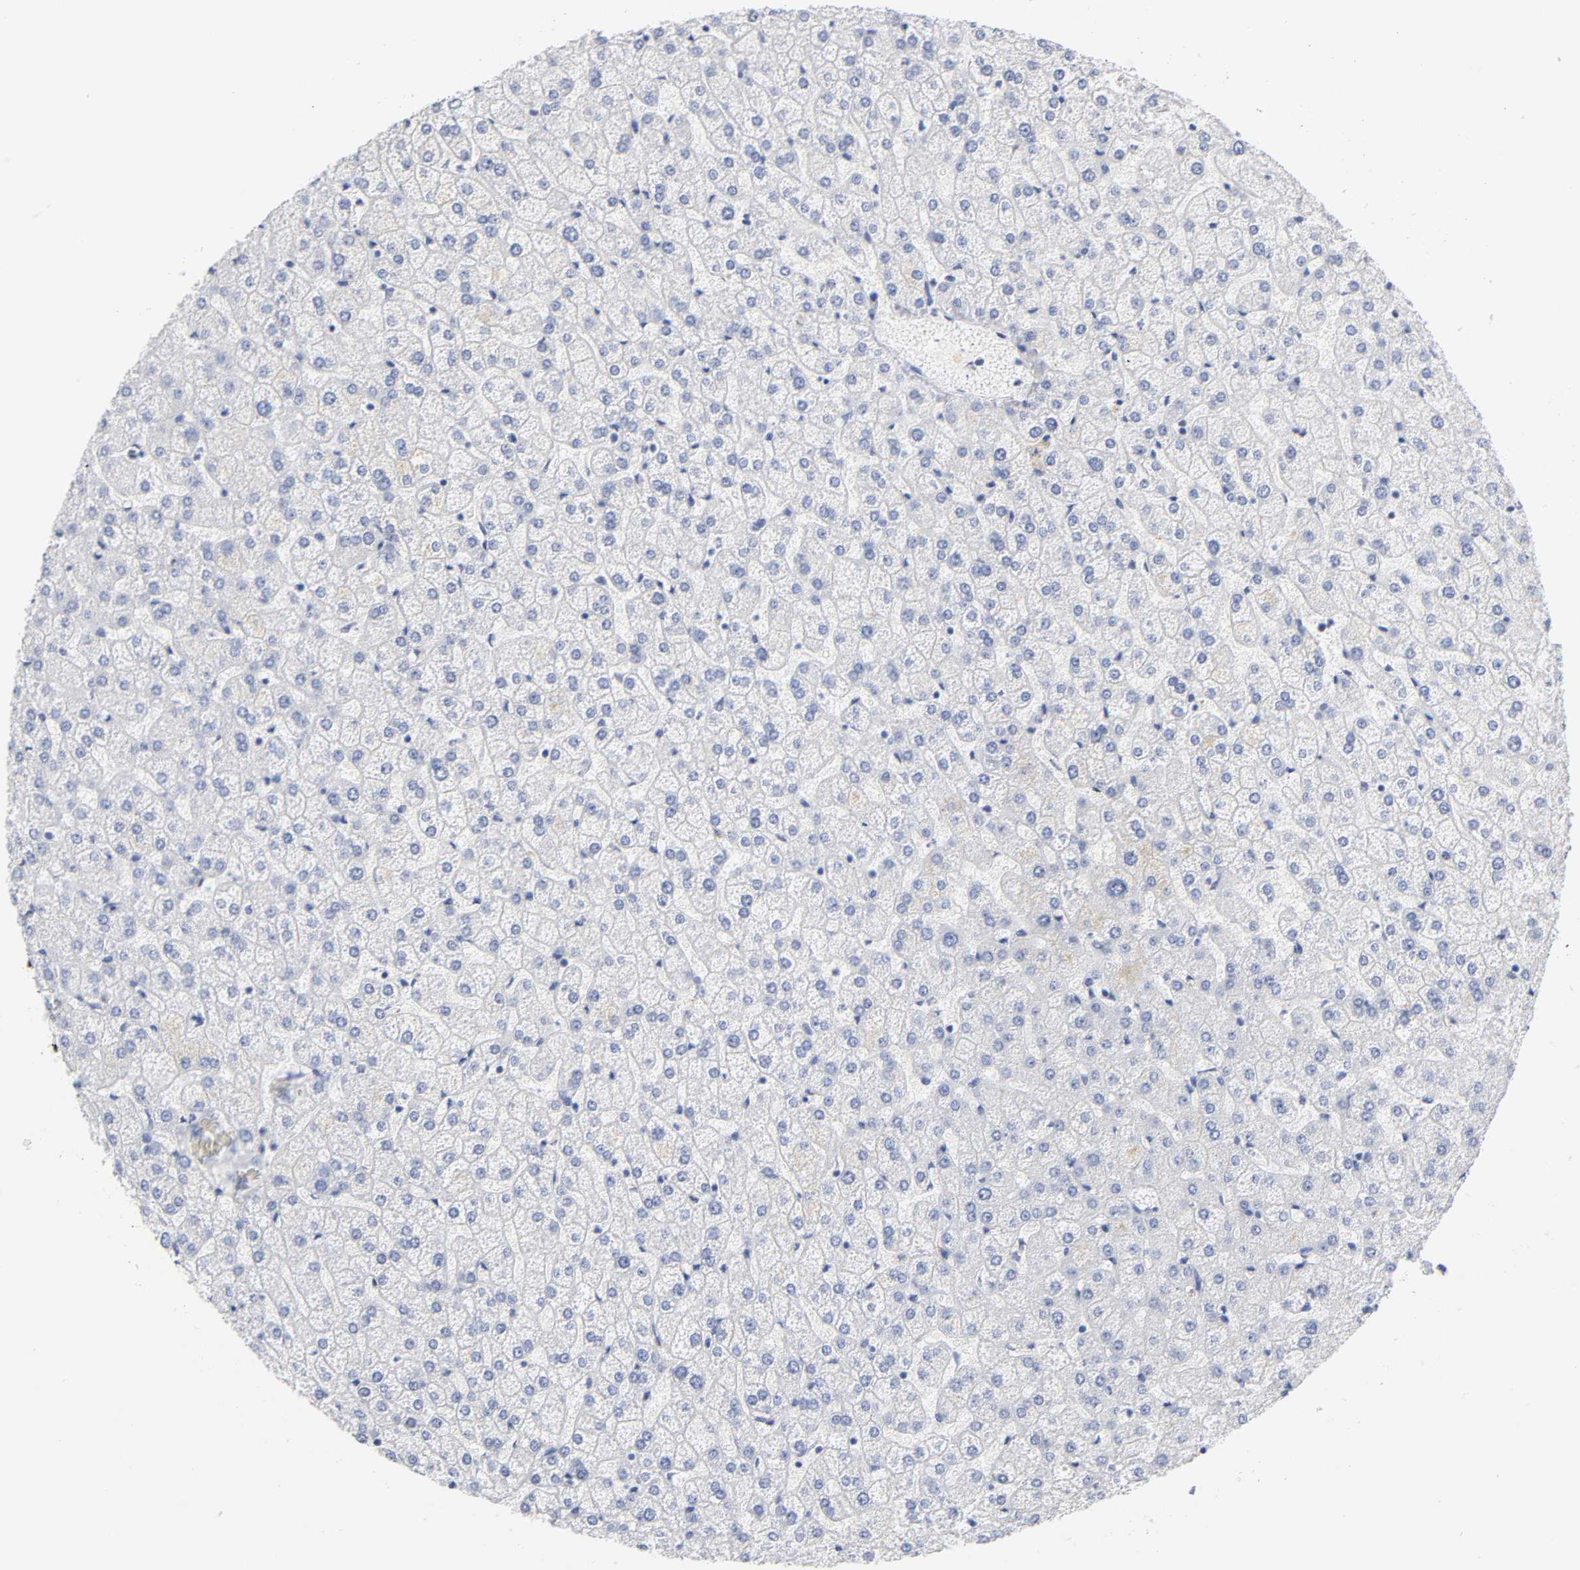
{"staining": {"intensity": "negative", "quantity": "none", "location": "none"}, "tissue": "liver", "cell_type": "Cholangiocytes", "image_type": "normal", "snomed": [{"axis": "morphology", "description": "Normal tissue, NOS"}, {"axis": "topography", "description": "Liver"}], "caption": "This is a photomicrograph of immunohistochemistry (IHC) staining of benign liver, which shows no expression in cholangiocytes.", "gene": "CRABP2", "patient": {"sex": "female", "age": 32}}